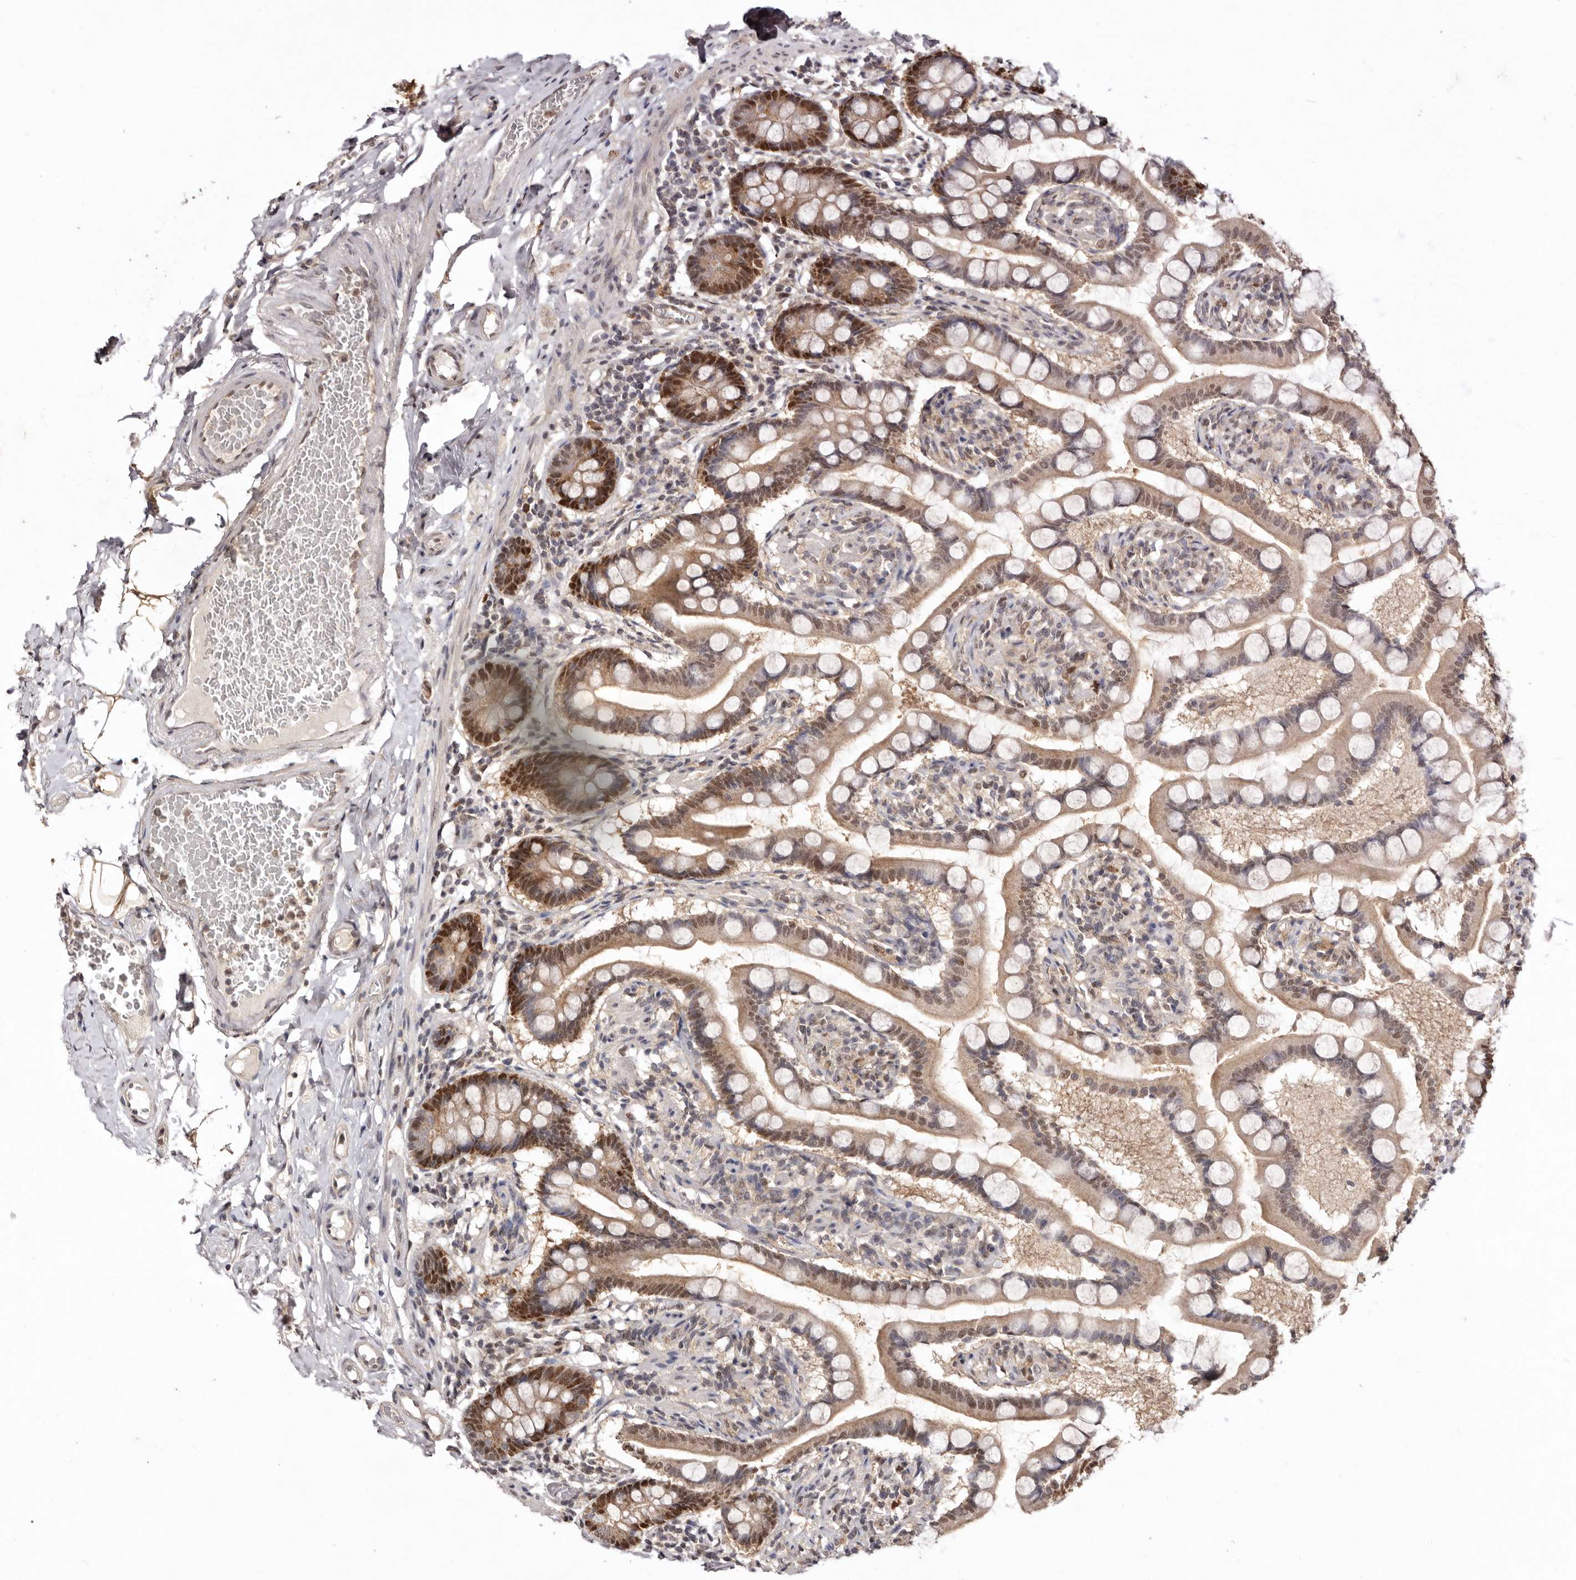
{"staining": {"intensity": "strong", "quantity": "25%-75%", "location": "cytoplasmic/membranous,nuclear"}, "tissue": "small intestine", "cell_type": "Glandular cells", "image_type": "normal", "snomed": [{"axis": "morphology", "description": "Normal tissue, NOS"}, {"axis": "topography", "description": "Small intestine"}], "caption": "Small intestine stained with DAB immunohistochemistry (IHC) reveals high levels of strong cytoplasmic/membranous,nuclear staining in about 25%-75% of glandular cells. (DAB (3,3'-diaminobenzidine) IHC with brightfield microscopy, high magnification).", "gene": "NOTCH1", "patient": {"sex": "male", "age": 41}}